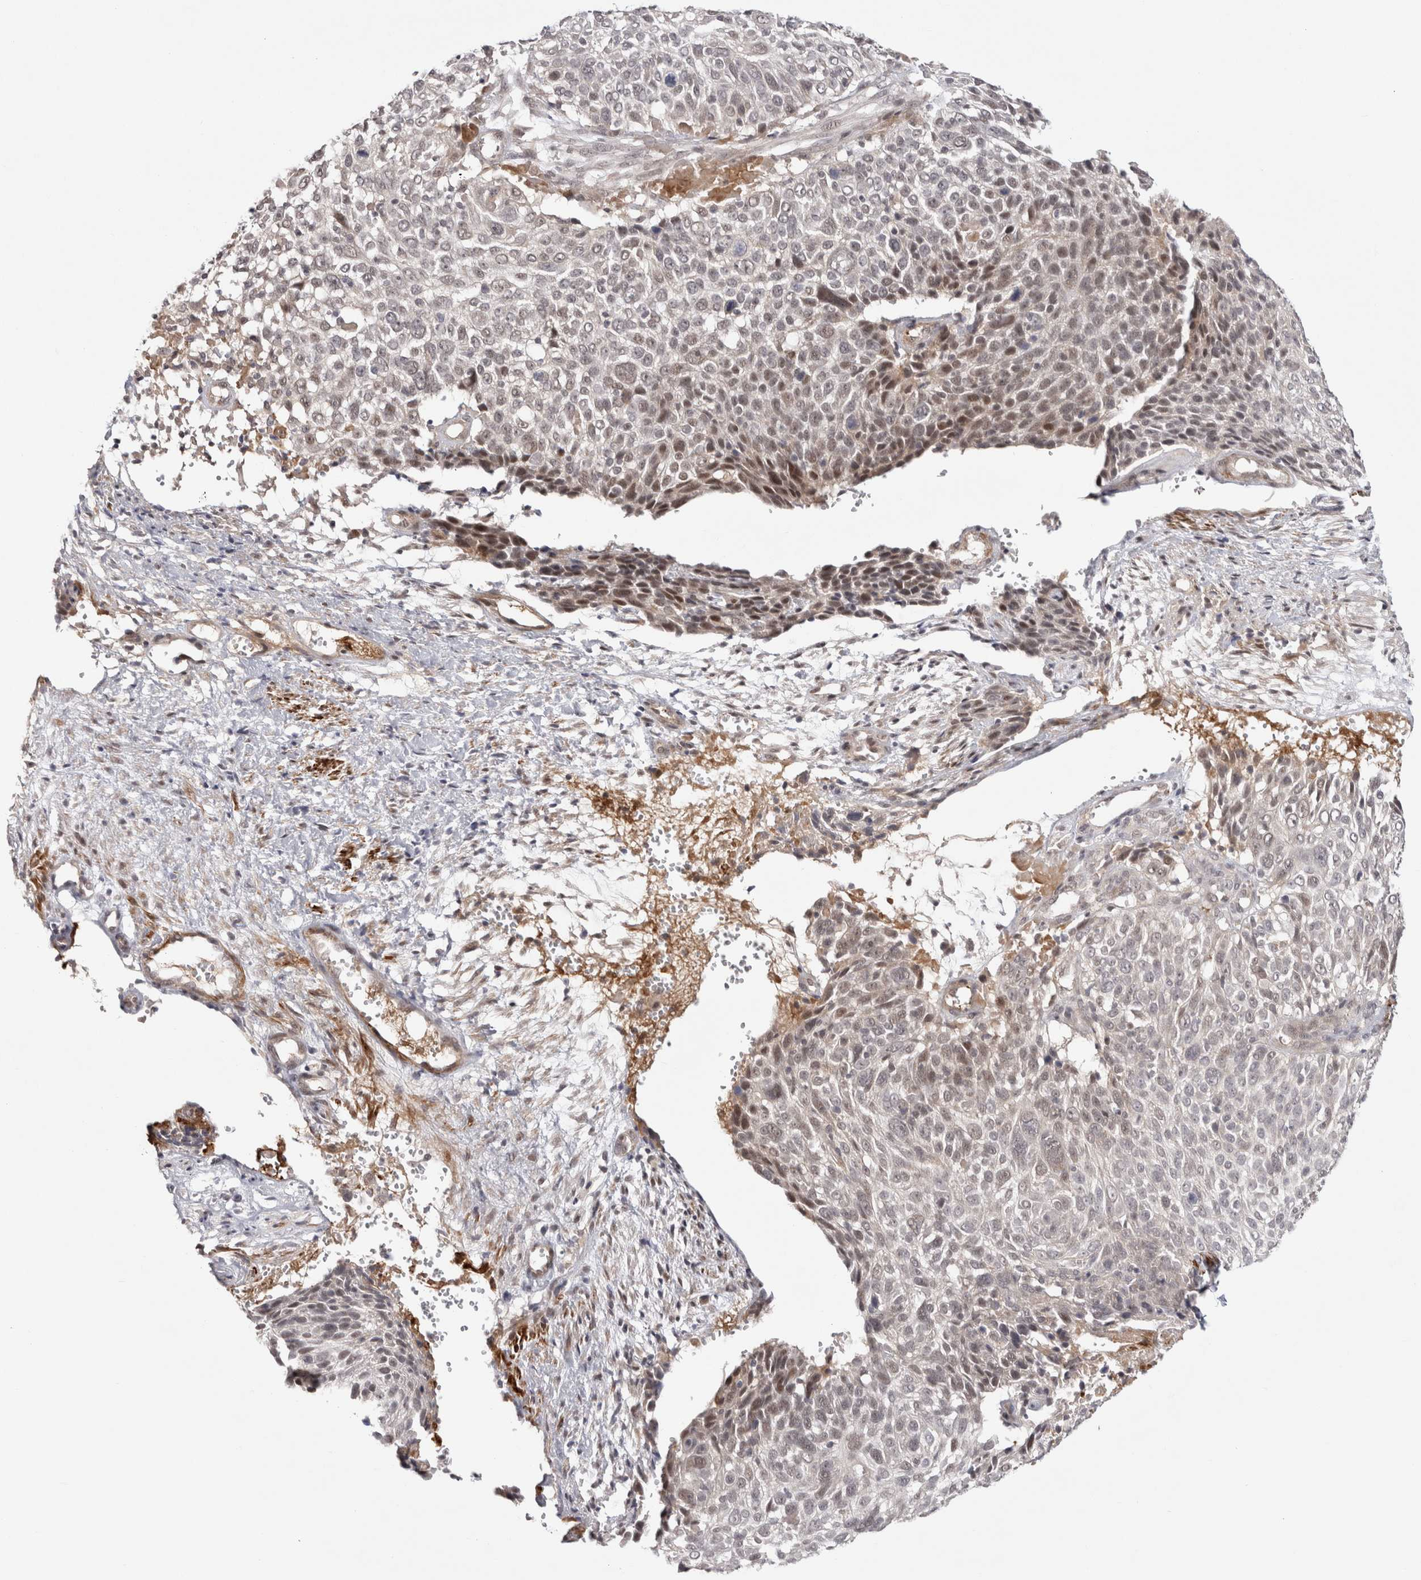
{"staining": {"intensity": "weak", "quantity": "<25%", "location": "cytoplasmic/membranous,nuclear"}, "tissue": "cervical cancer", "cell_type": "Tumor cells", "image_type": "cancer", "snomed": [{"axis": "morphology", "description": "Squamous cell carcinoma, NOS"}, {"axis": "topography", "description": "Cervix"}], "caption": "Immunohistochemical staining of human cervical squamous cell carcinoma shows no significant positivity in tumor cells.", "gene": "ZNF318", "patient": {"sex": "female", "age": 74}}